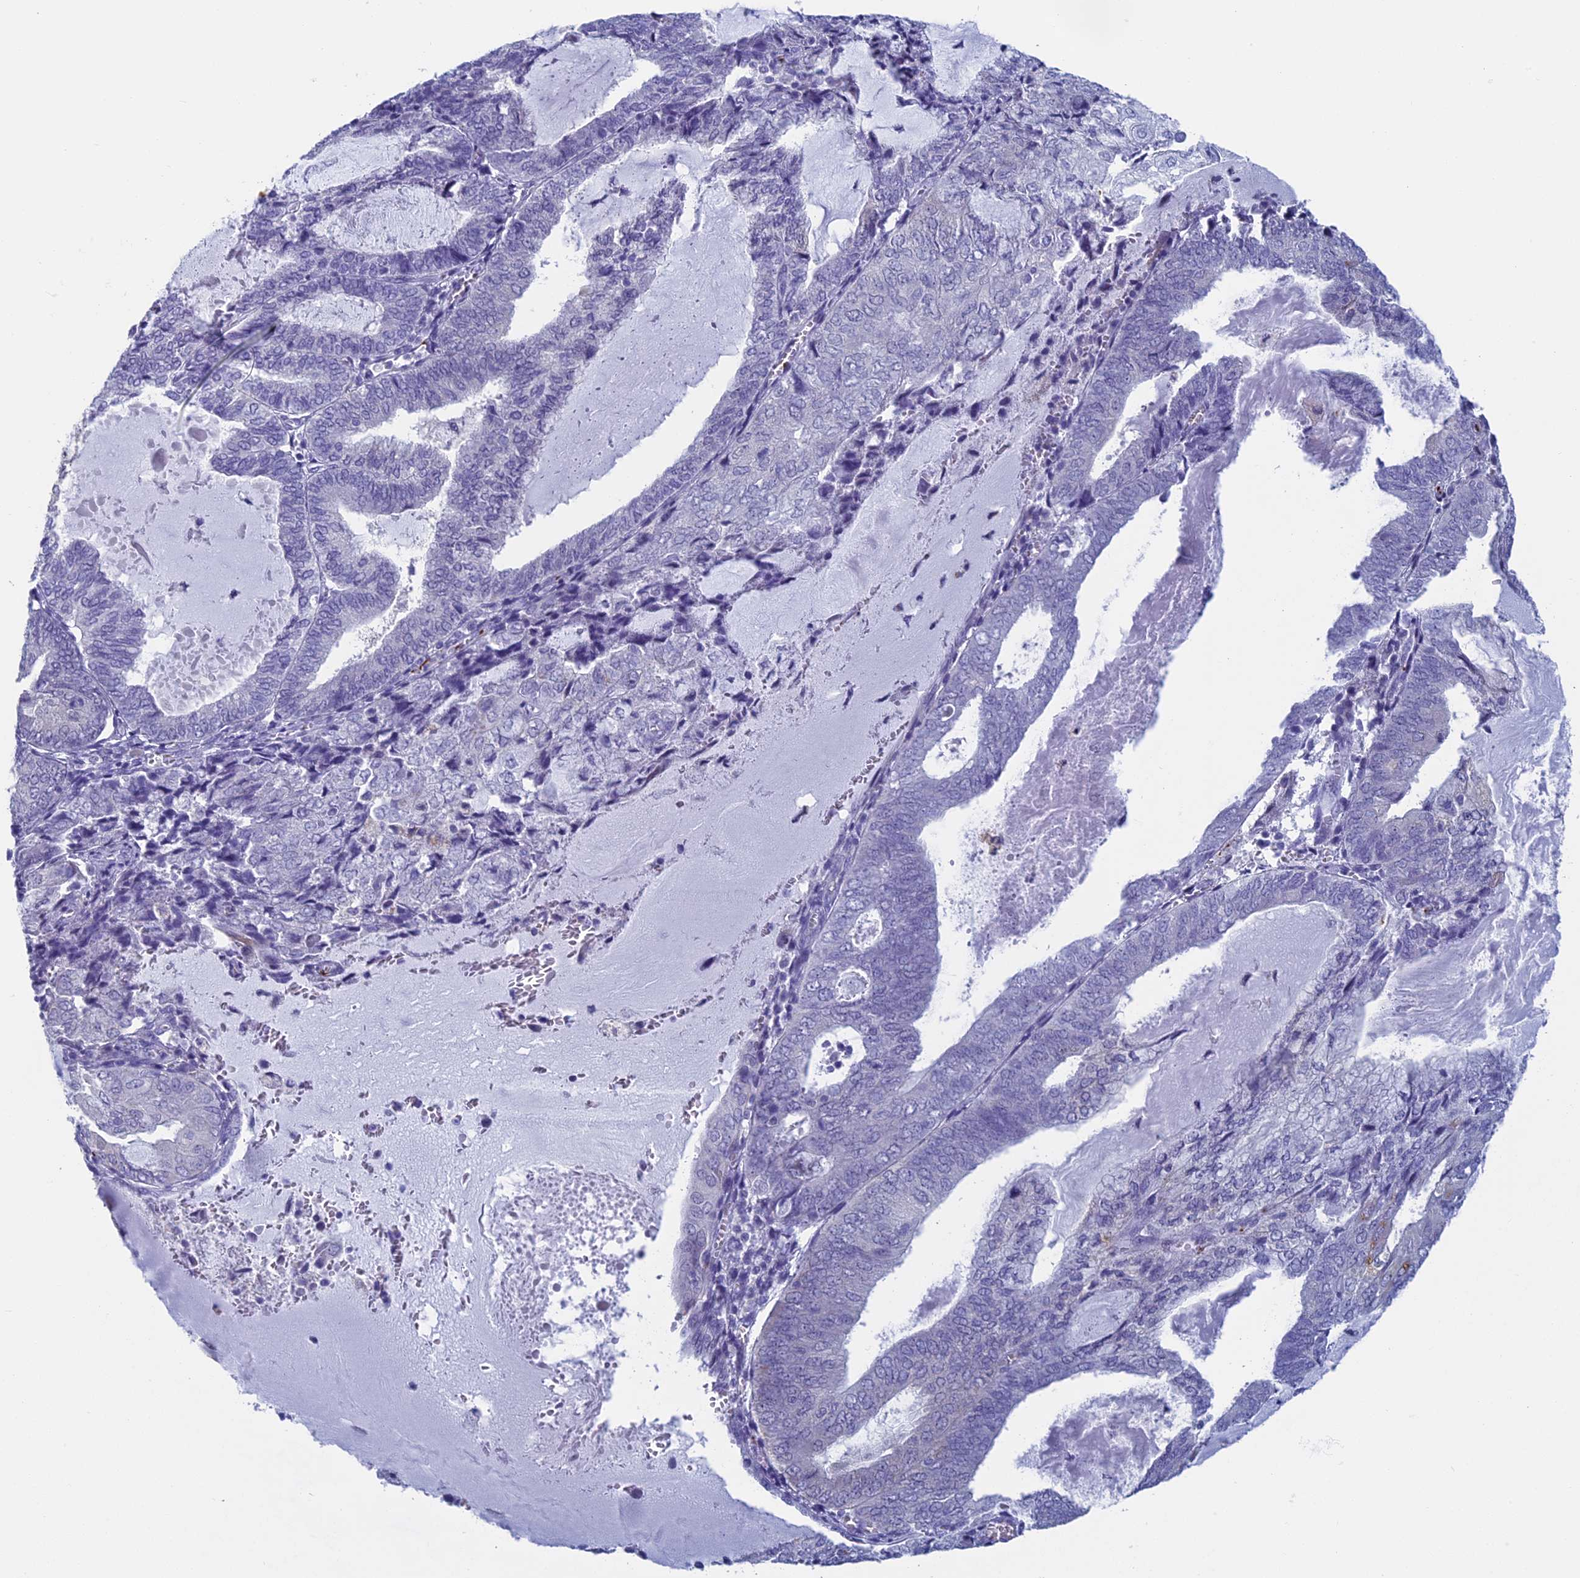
{"staining": {"intensity": "negative", "quantity": "none", "location": "none"}, "tissue": "endometrial cancer", "cell_type": "Tumor cells", "image_type": "cancer", "snomed": [{"axis": "morphology", "description": "Adenocarcinoma, NOS"}, {"axis": "topography", "description": "Endometrium"}], "caption": "A micrograph of endometrial cancer stained for a protein displays no brown staining in tumor cells.", "gene": "AIFM2", "patient": {"sex": "female", "age": 81}}